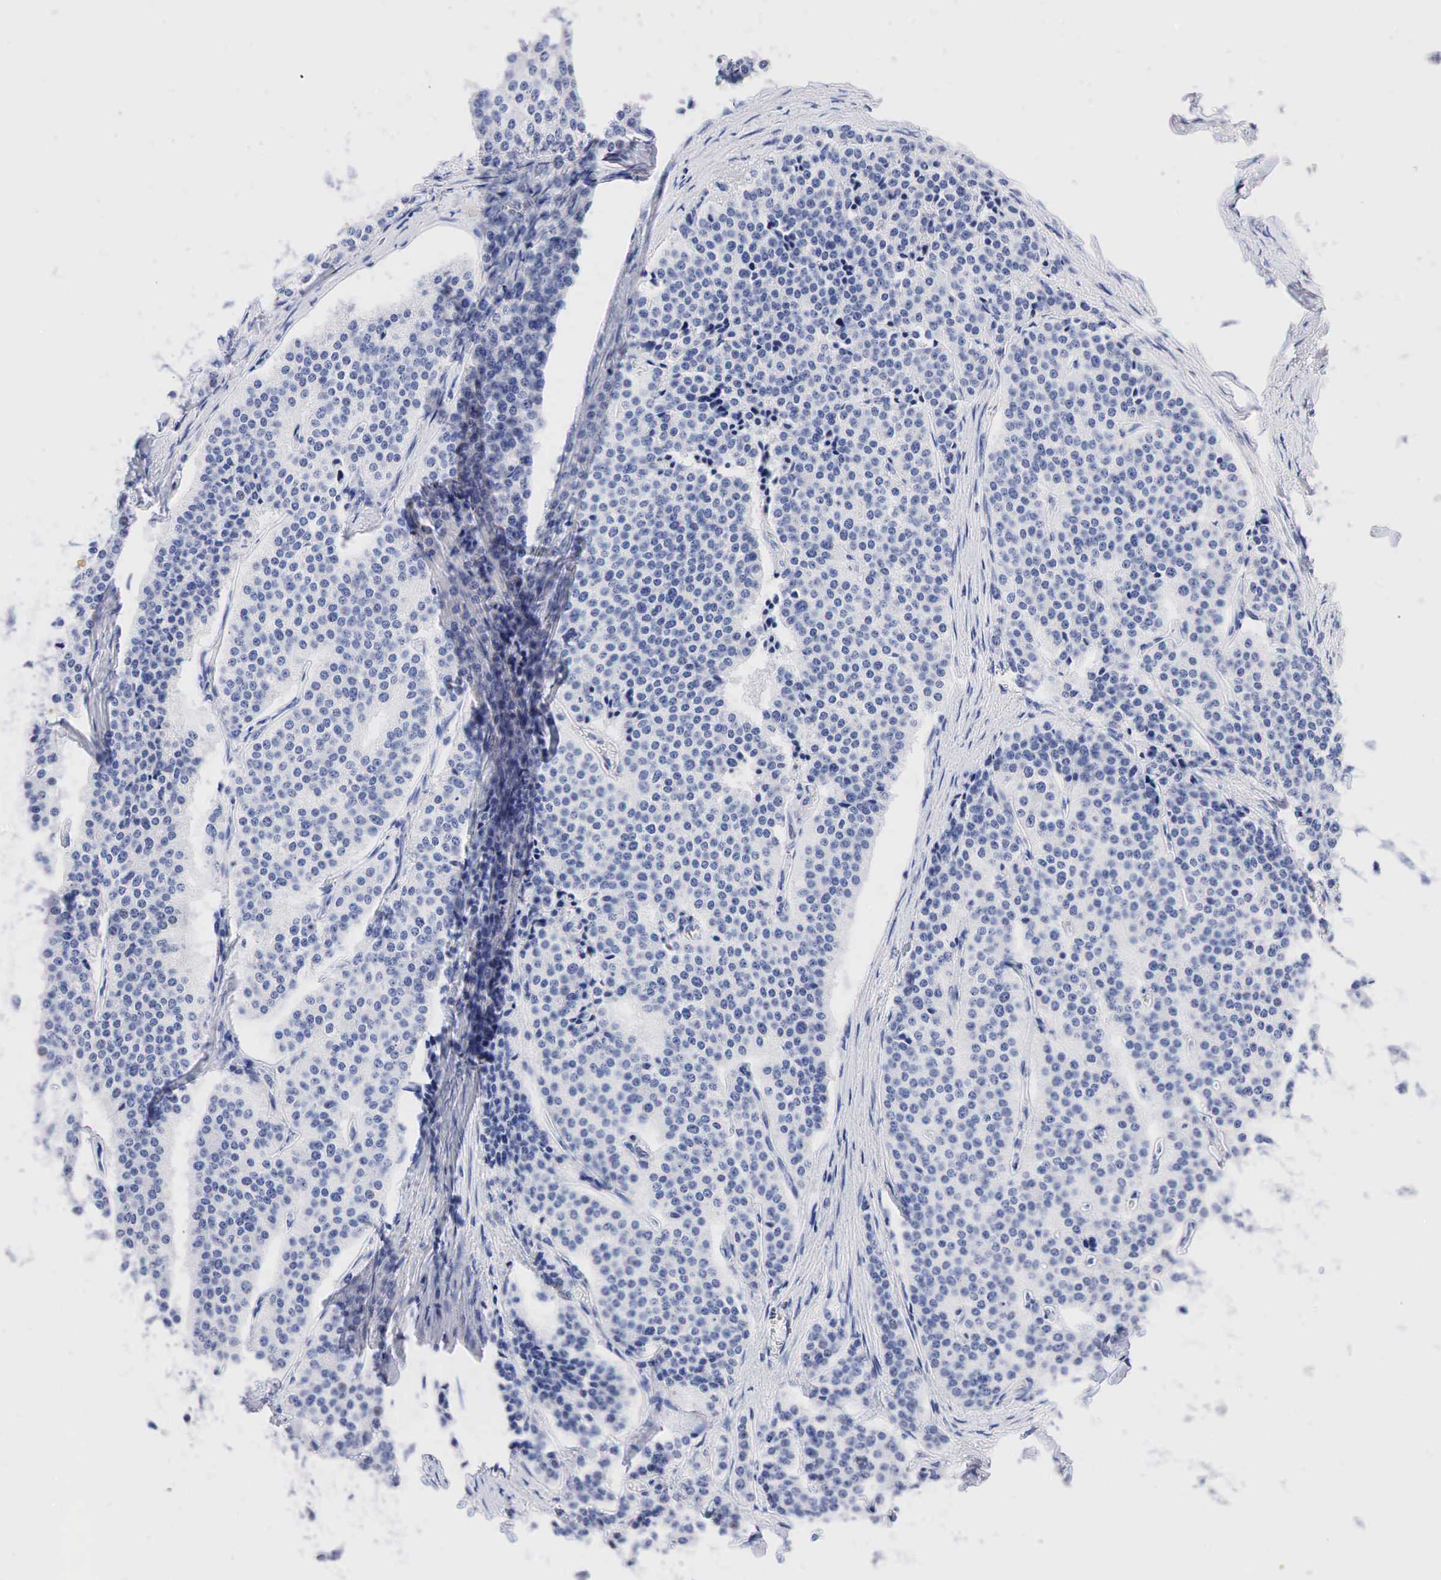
{"staining": {"intensity": "negative", "quantity": "none", "location": "none"}, "tissue": "carcinoid", "cell_type": "Tumor cells", "image_type": "cancer", "snomed": [{"axis": "morphology", "description": "Carcinoid, malignant, NOS"}, {"axis": "topography", "description": "Small intestine"}], "caption": "Malignant carcinoid was stained to show a protein in brown. There is no significant expression in tumor cells.", "gene": "SST", "patient": {"sex": "male", "age": 63}}